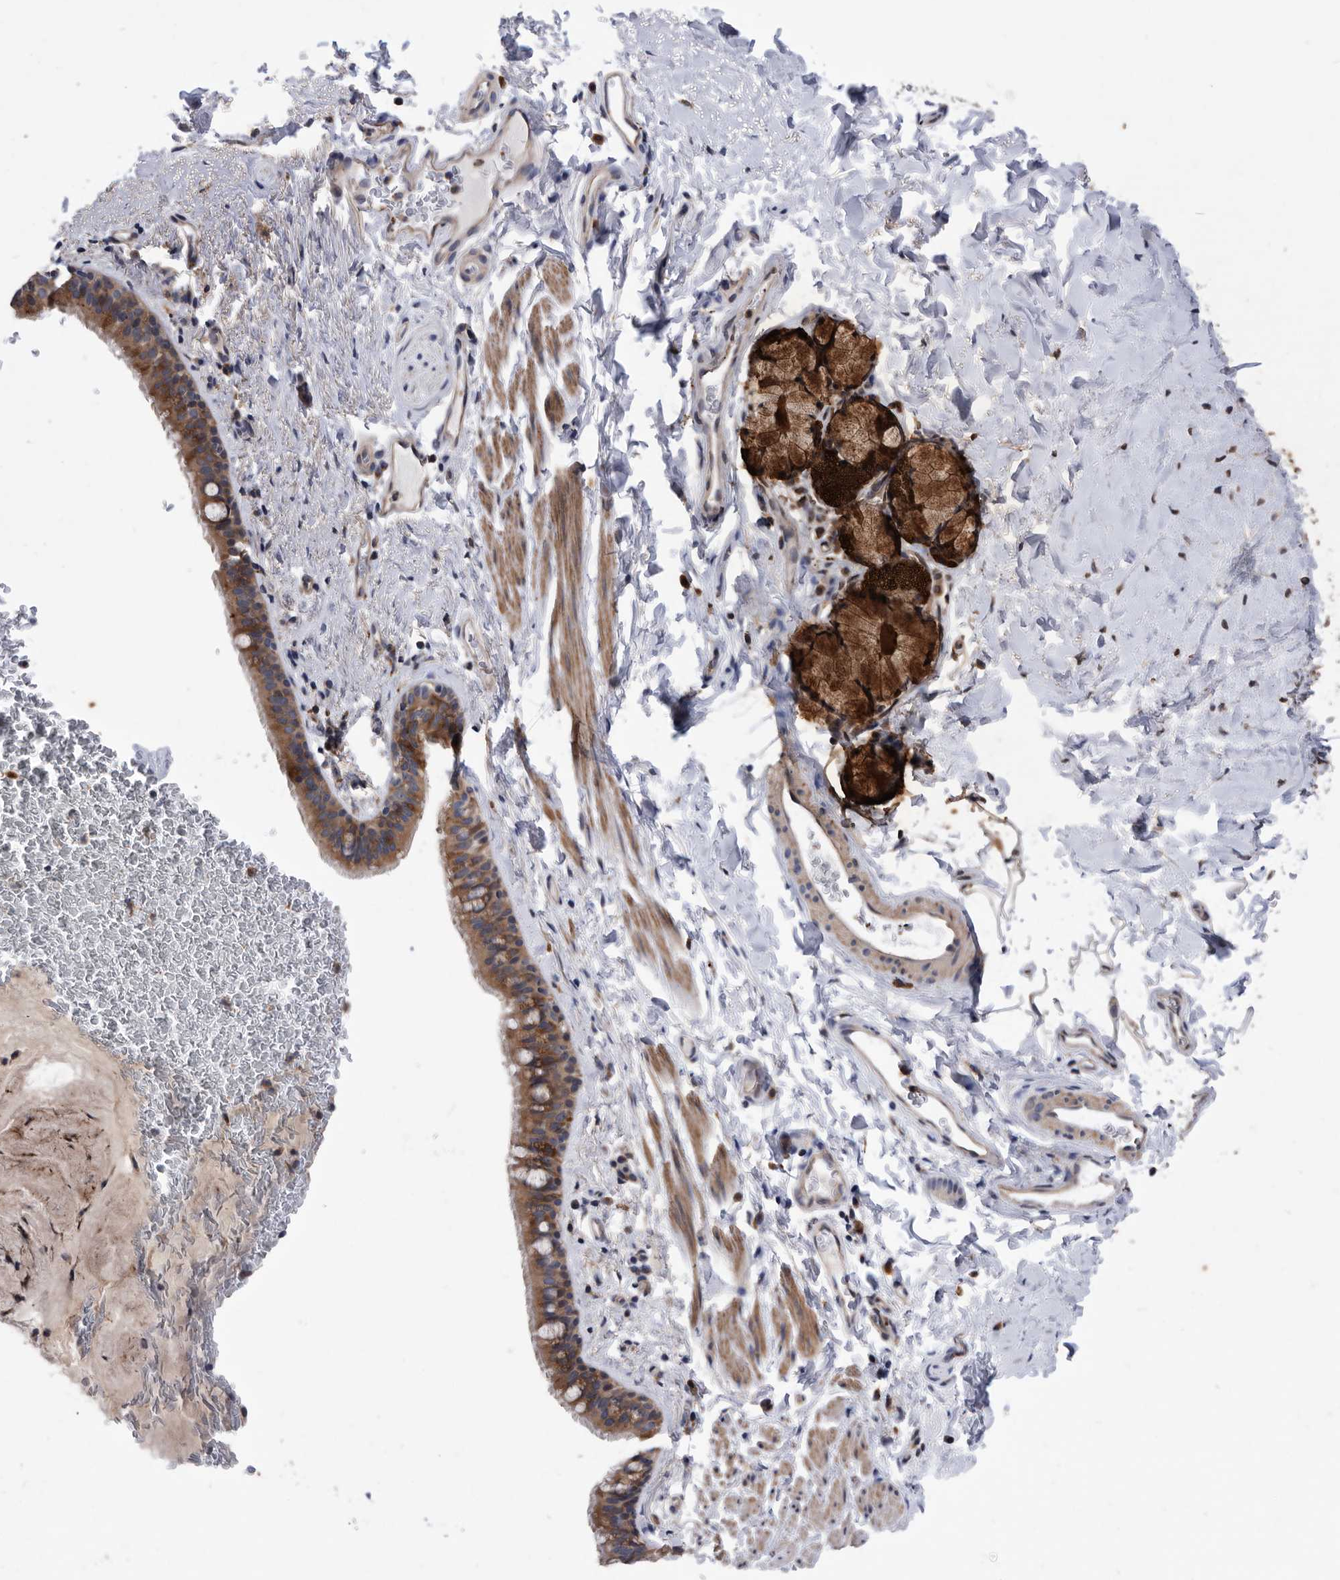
{"staining": {"intensity": "moderate", "quantity": ">75%", "location": "cytoplasmic/membranous"}, "tissue": "bronchus", "cell_type": "Respiratory epithelial cells", "image_type": "normal", "snomed": [{"axis": "morphology", "description": "Normal tissue, NOS"}, {"axis": "topography", "description": "Cartilage tissue"}, {"axis": "topography", "description": "Bronchus"}], "caption": "Moderate cytoplasmic/membranous positivity is present in approximately >75% of respiratory epithelial cells in unremarkable bronchus.", "gene": "BAIAP3", "patient": {"sex": "female", "age": 36}}